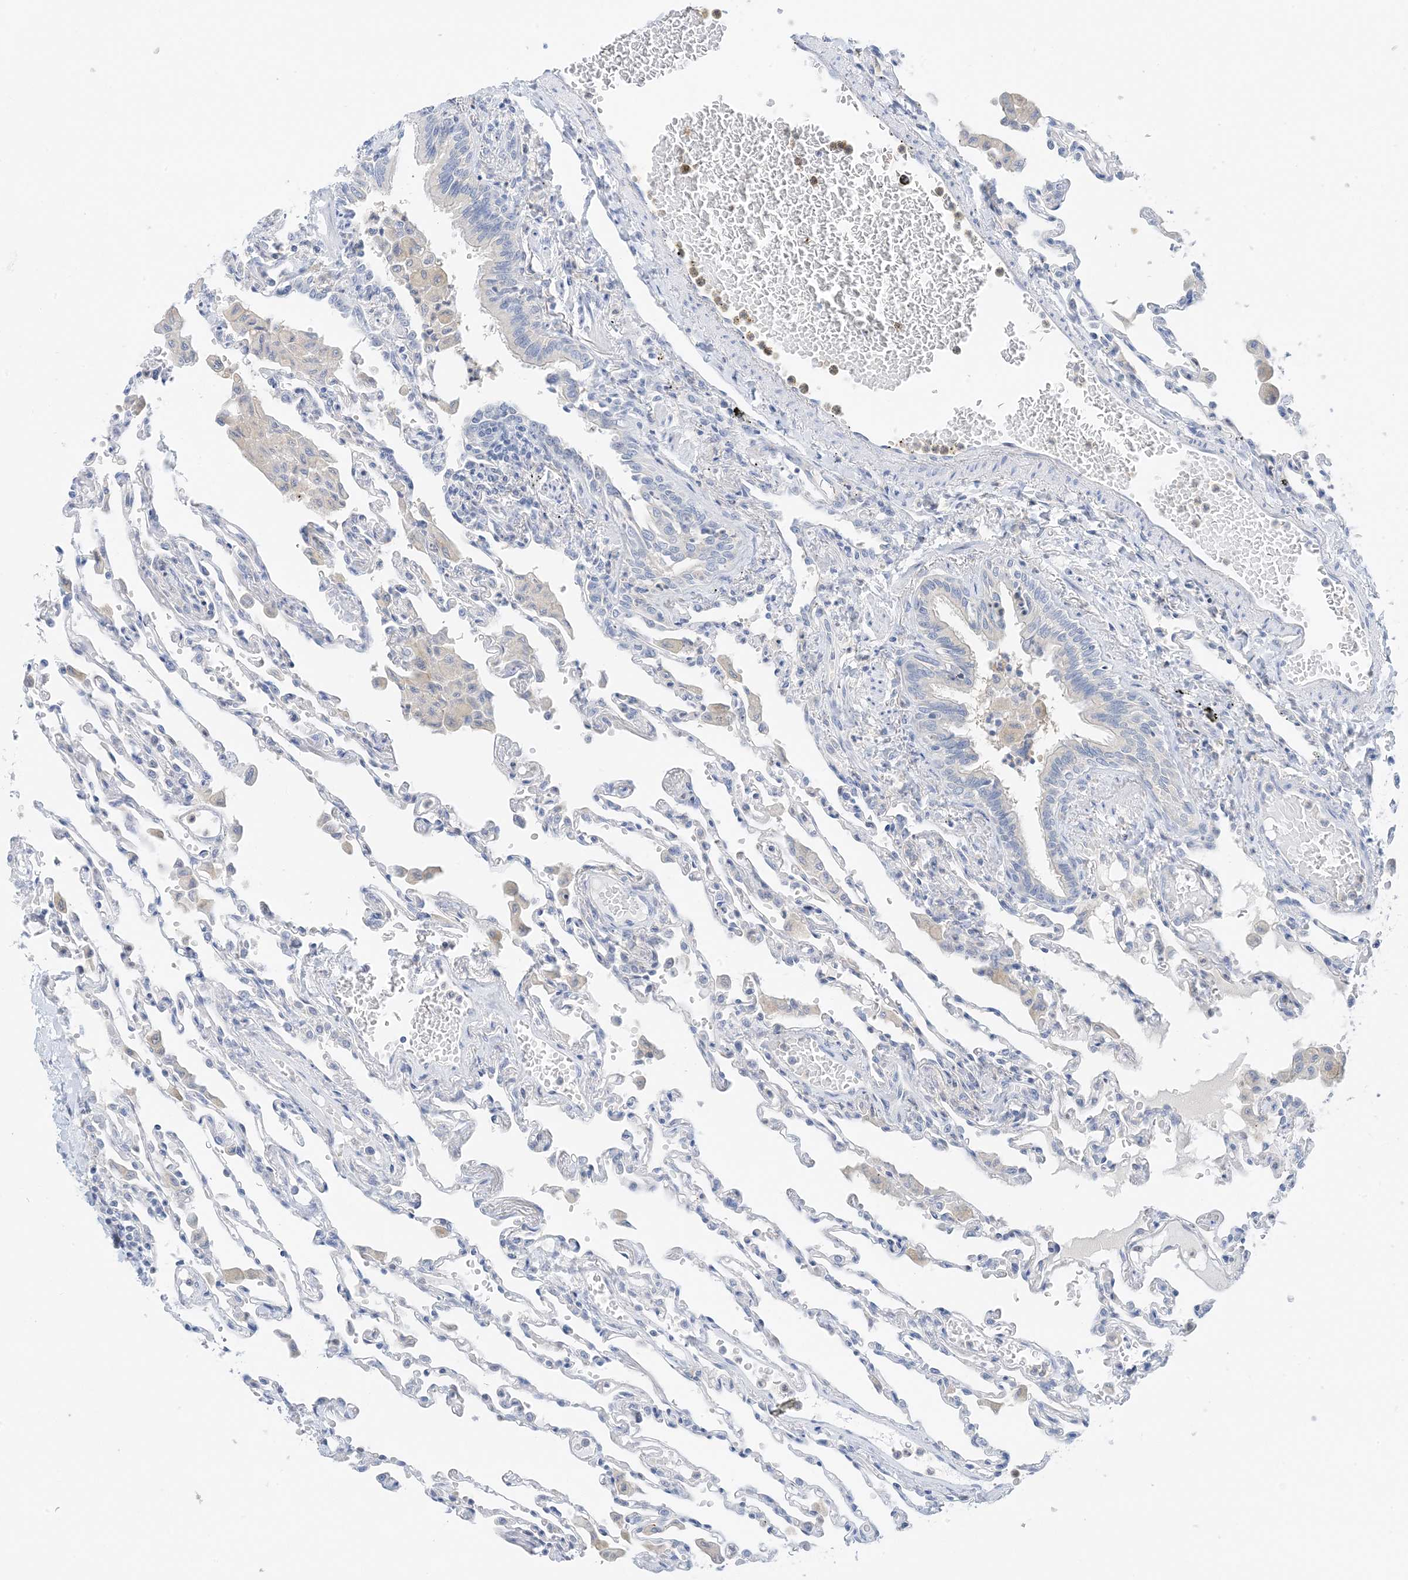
{"staining": {"intensity": "negative", "quantity": "none", "location": "none"}, "tissue": "lung", "cell_type": "Alveolar cells", "image_type": "normal", "snomed": [{"axis": "morphology", "description": "Normal tissue, NOS"}, {"axis": "topography", "description": "Bronchus"}, {"axis": "topography", "description": "Lung"}], "caption": "This histopathology image is of normal lung stained with immunohistochemistry (IHC) to label a protein in brown with the nuclei are counter-stained blue. There is no staining in alveolar cells.", "gene": "KIFBP", "patient": {"sex": "female", "age": 49}}